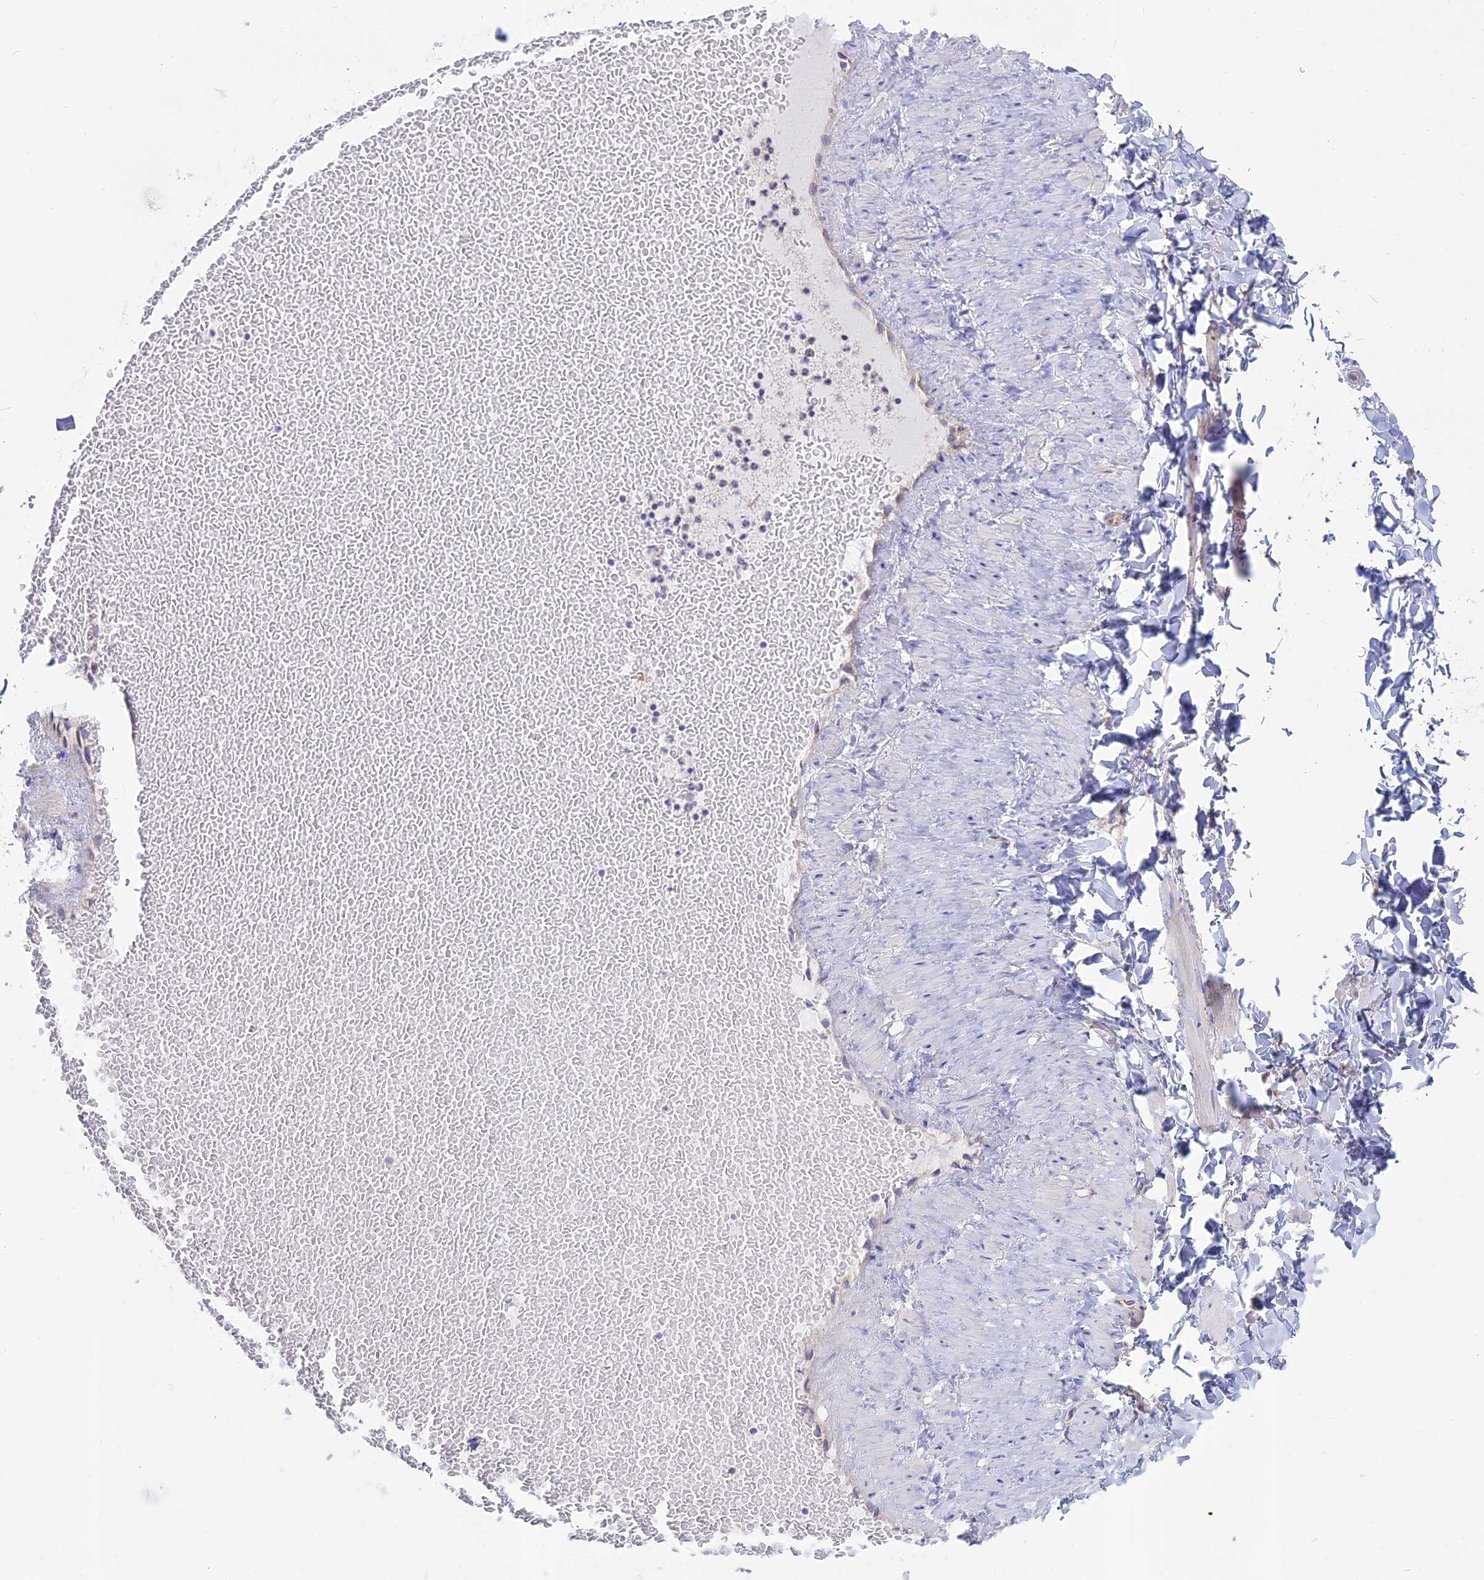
{"staining": {"intensity": "negative", "quantity": "none", "location": "none"}, "tissue": "adipose tissue", "cell_type": "Adipocytes", "image_type": "normal", "snomed": [{"axis": "morphology", "description": "Normal tissue, NOS"}, {"axis": "topography", "description": "Adipose tissue"}, {"axis": "topography", "description": "Vascular tissue"}, {"axis": "topography", "description": "Peripheral nerve tissue"}], "caption": "IHC photomicrograph of benign human adipose tissue stained for a protein (brown), which reveals no positivity in adipocytes.", "gene": "AHCYL1", "patient": {"sex": "male", "age": 25}}